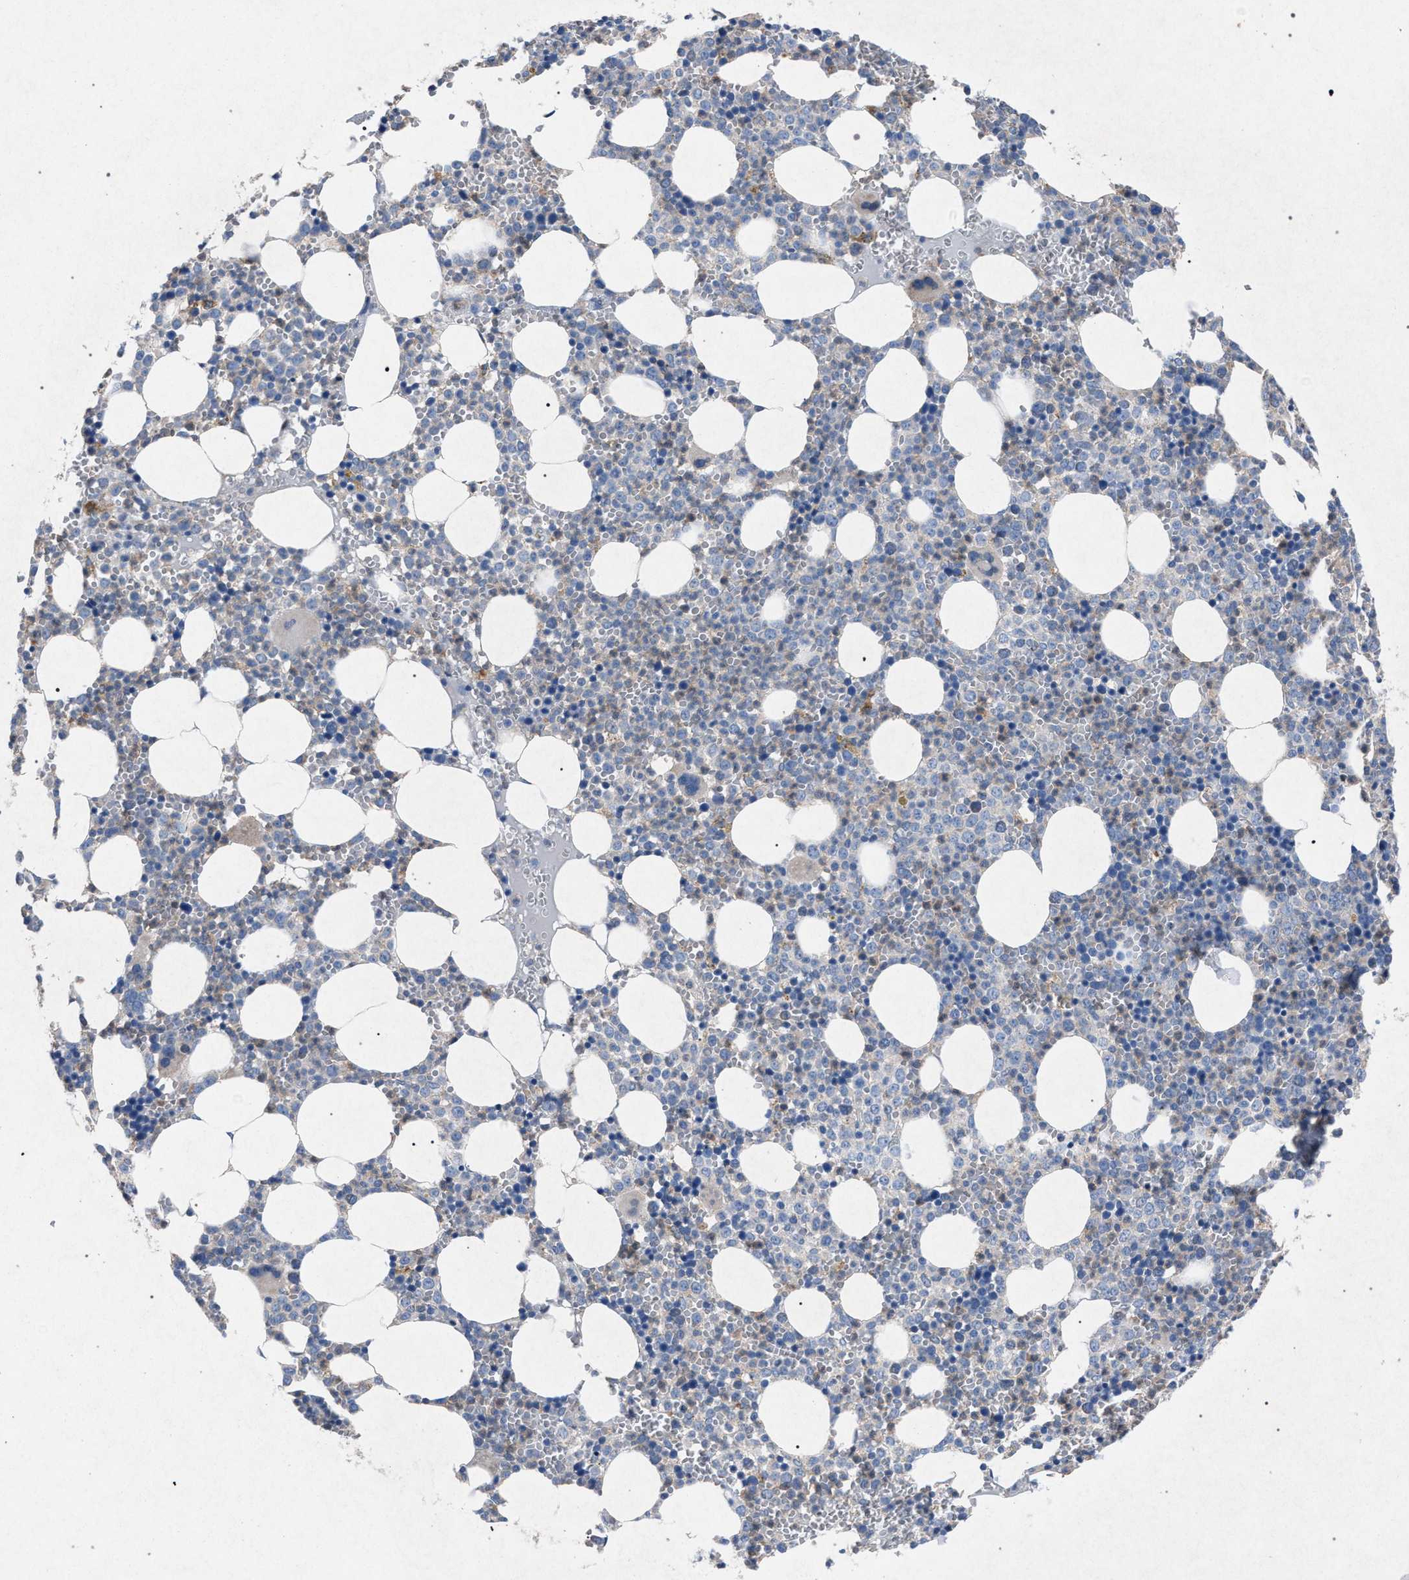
{"staining": {"intensity": "weak", "quantity": "<25%", "location": "cytoplasmic/membranous"}, "tissue": "bone marrow", "cell_type": "Hematopoietic cells", "image_type": "normal", "snomed": [{"axis": "morphology", "description": "Normal tissue, NOS"}, {"axis": "morphology", "description": "Inflammation, NOS"}, {"axis": "topography", "description": "Bone marrow"}], "caption": "Bone marrow was stained to show a protein in brown. There is no significant staining in hematopoietic cells. (Brightfield microscopy of DAB immunohistochemistry (IHC) at high magnification).", "gene": "HSD17B4", "patient": {"sex": "female", "age": 67}}